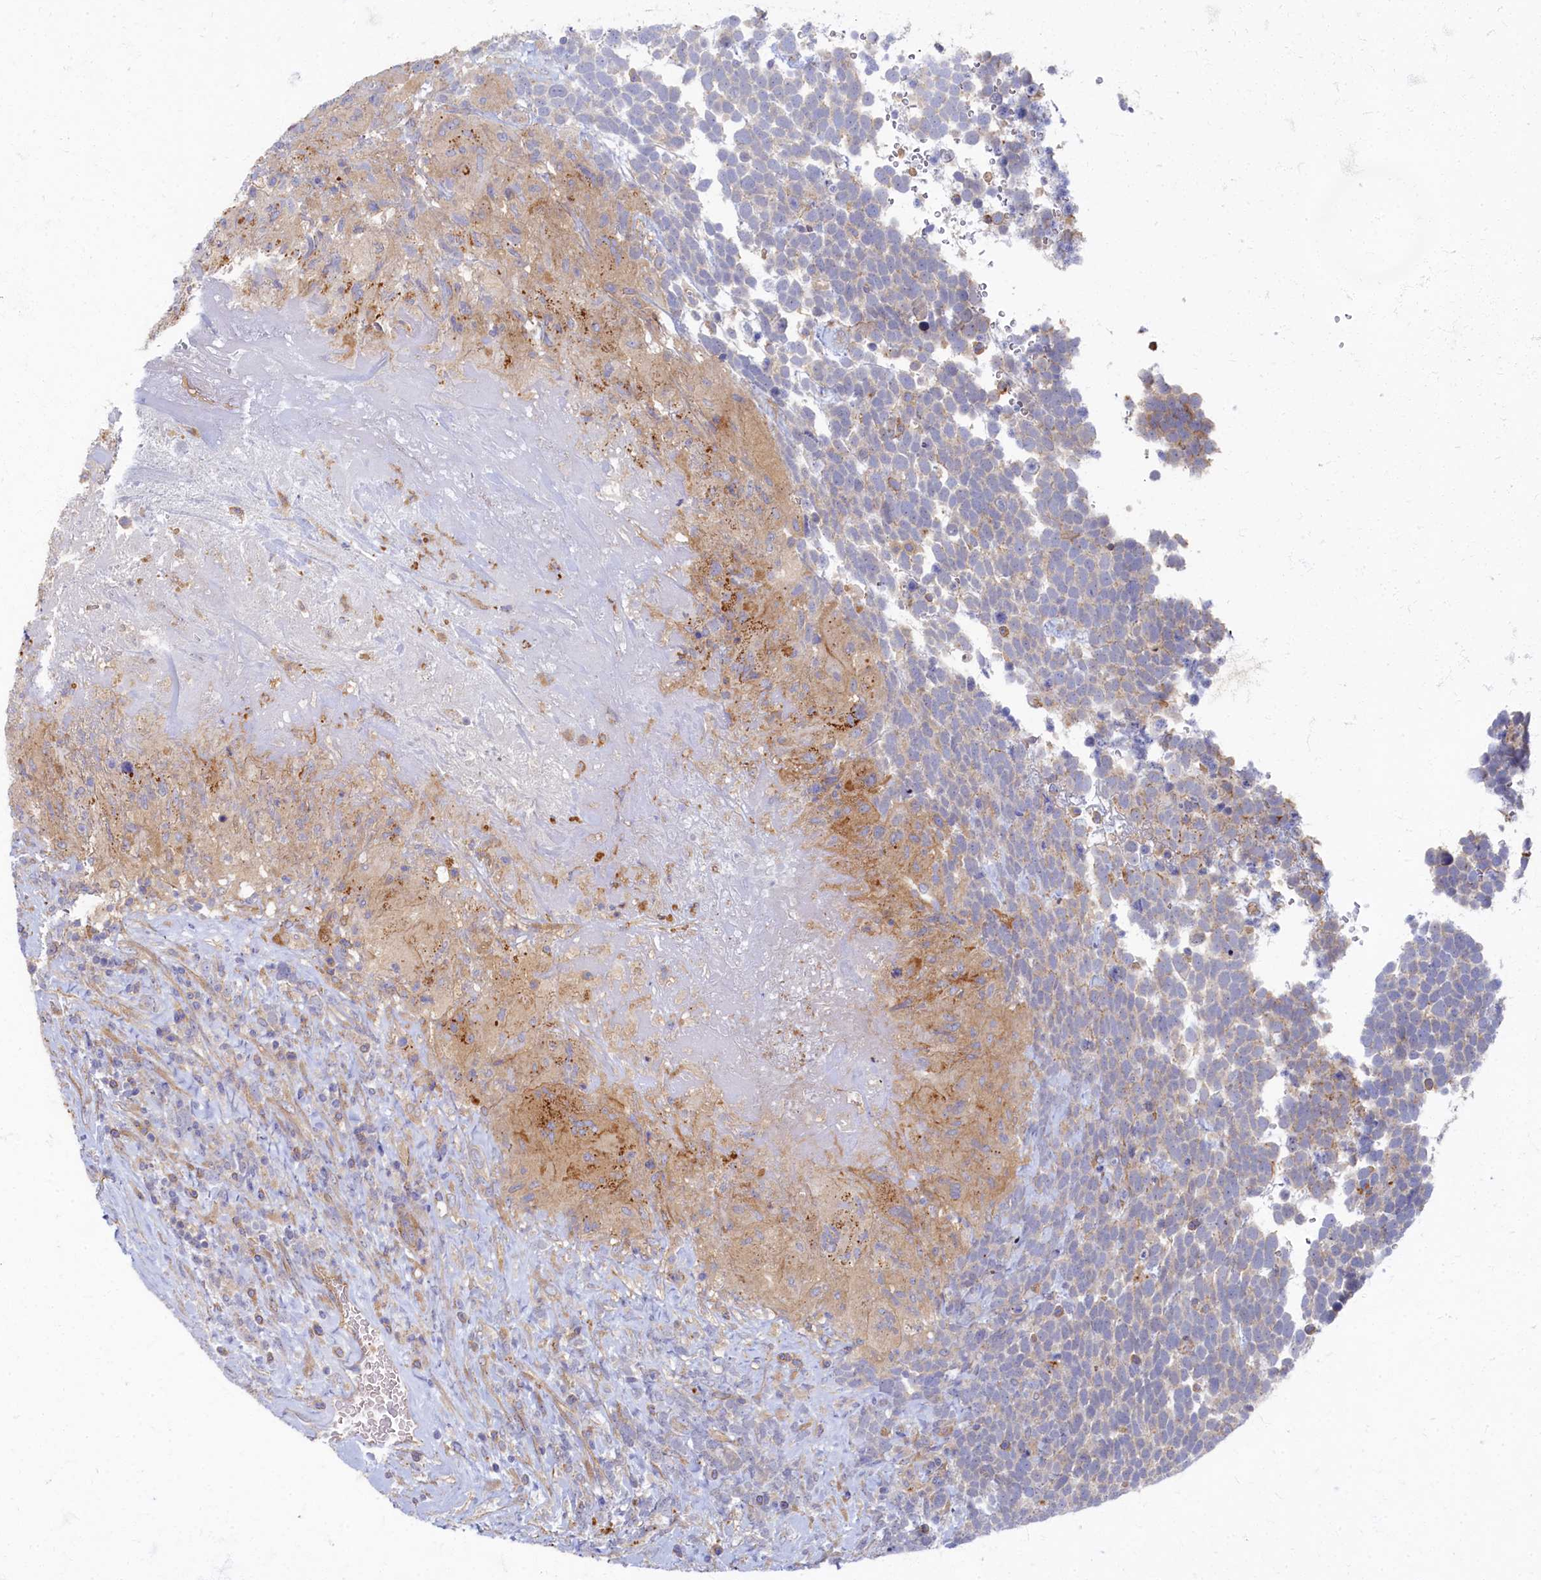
{"staining": {"intensity": "weak", "quantity": "<25%", "location": "cytoplasmic/membranous"}, "tissue": "urothelial cancer", "cell_type": "Tumor cells", "image_type": "cancer", "snomed": [{"axis": "morphology", "description": "Urothelial carcinoma, High grade"}, {"axis": "topography", "description": "Urinary bladder"}], "caption": "Tumor cells show no significant protein positivity in urothelial carcinoma (high-grade).", "gene": "PSMG2", "patient": {"sex": "female", "age": 82}}